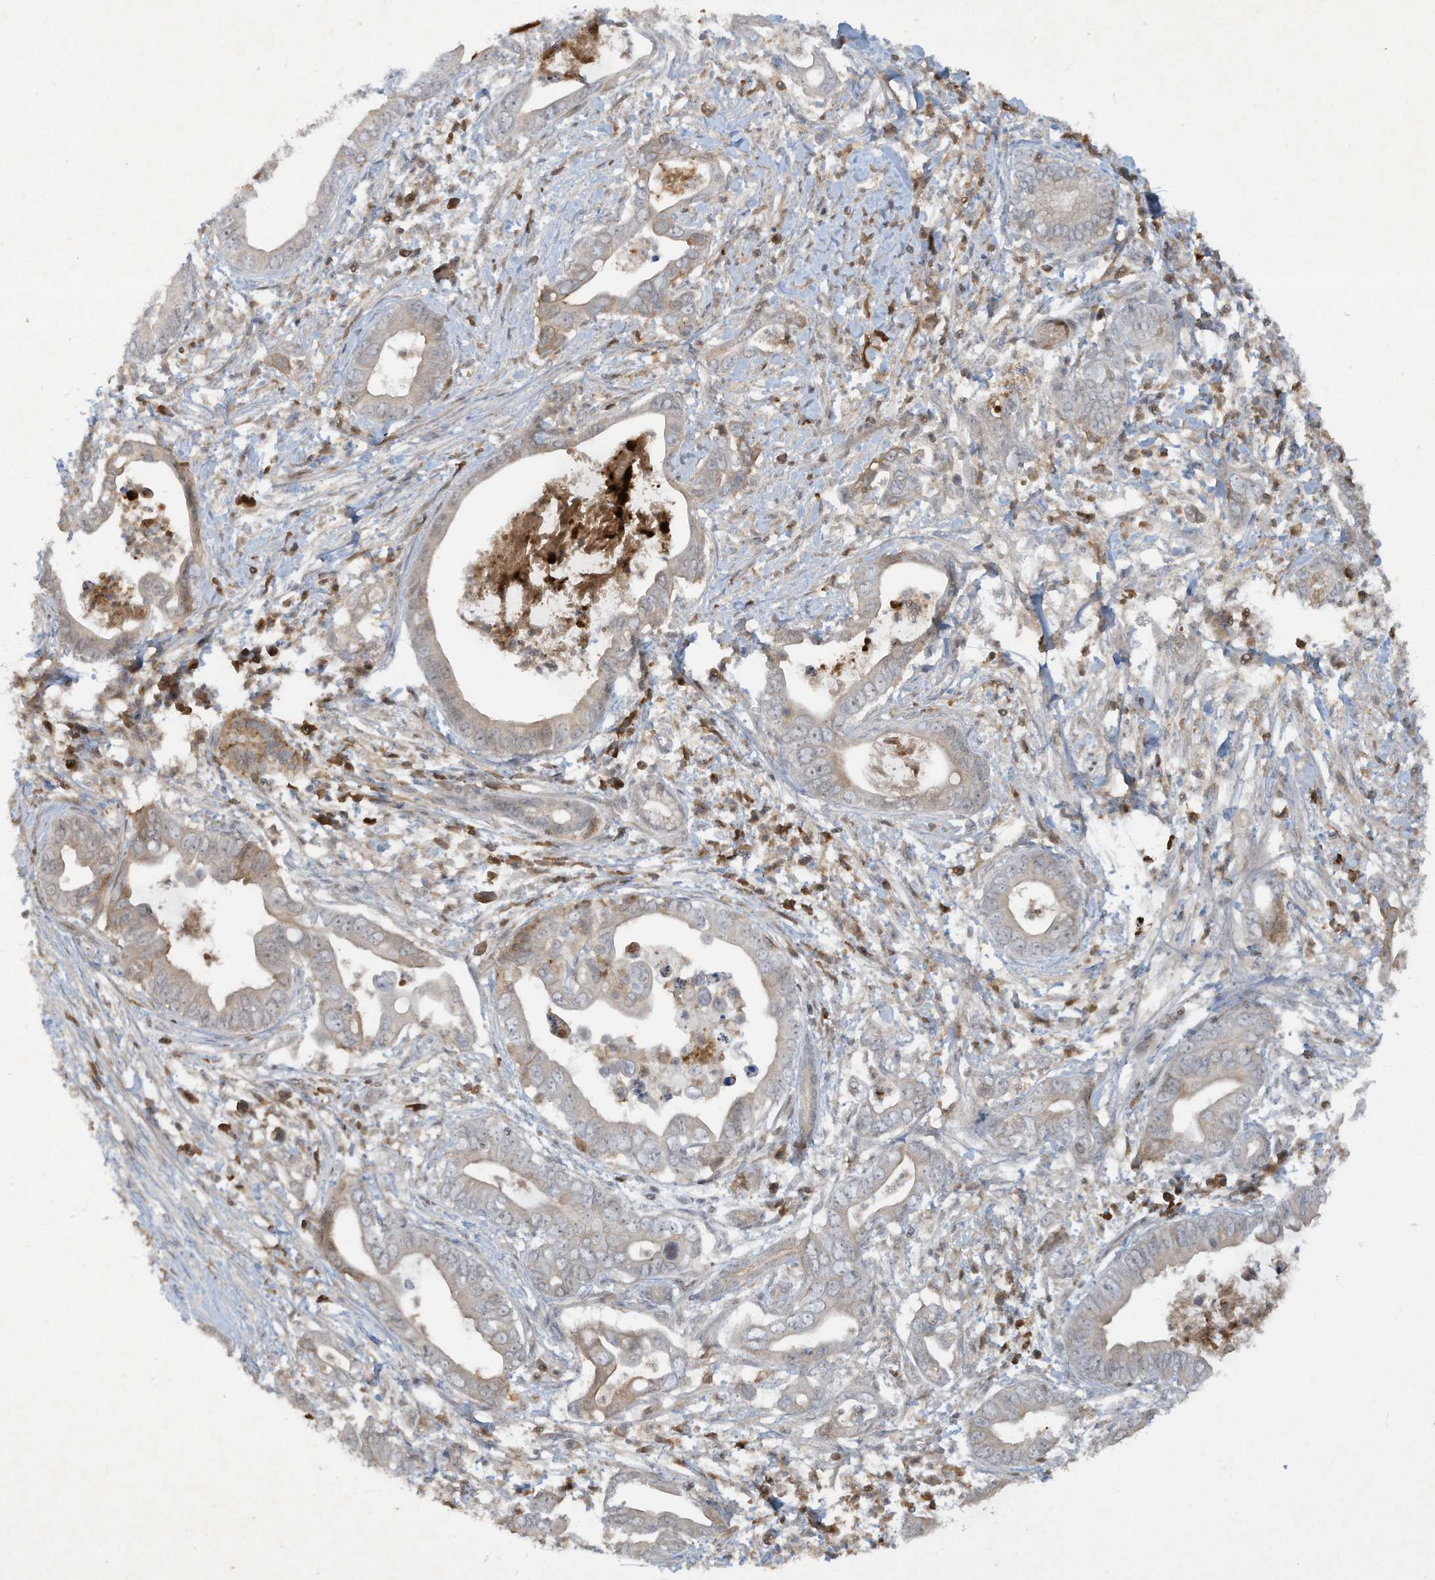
{"staining": {"intensity": "weak", "quantity": "<25%", "location": "cytoplasmic/membranous"}, "tissue": "pancreatic cancer", "cell_type": "Tumor cells", "image_type": "cancer", "snomed": [{"axis": "morphology", "description": "Adenocarcinoma, NOS"}, {"axis": "topography", "description": "Pancreas"}], "caption": "Pancreatic adenocarcinoma was stained to show a protein in brown. There is no significant positivity in tumor cells.", "gene": "FETUB", "patient": {"sex": "male", "age": 75}}